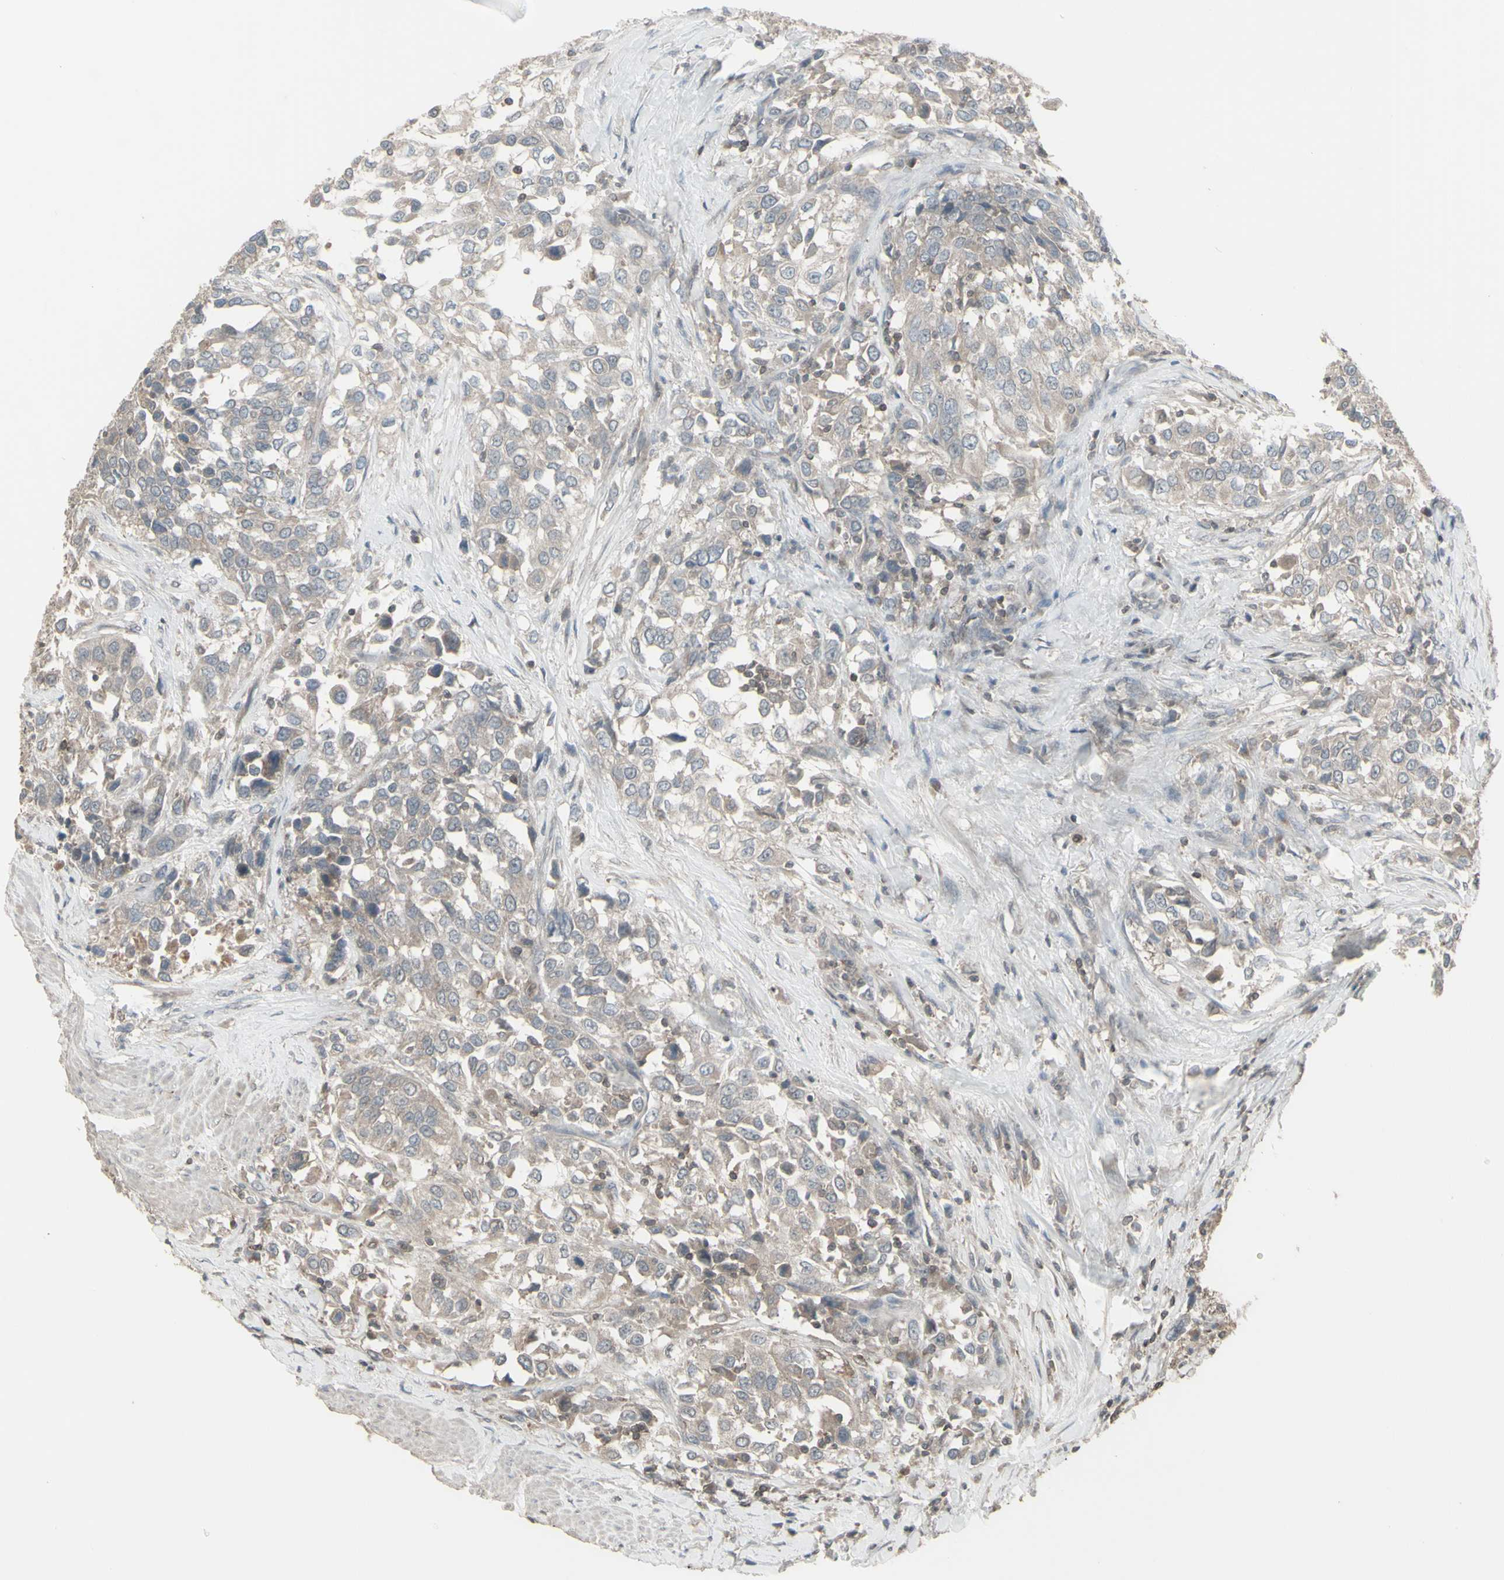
{"staining": {"intensity": "weak", "quantity": "<25%", "location": "cytoplasmic/membranous"}, "tissue": "urothelial cancer", "cell_type": "Tumor cells", "image_type": "cancer", "snomed": [{"axis": "morphology", "description": "Urothelial carcinoma, High grade"}, {"axis": "topography", "description": "Urinary bladder"}], "caption": "High power microscopy micrograph of an IHC histopathology image of urothelial cancer, revealing no significant positivity in tumor cells. The staining is performed using DAB (3,3'-diaminobenzidine) brown chromogen with nuclei counter-stained in using hematoxylin.", "gene": "CSK", "patient": {"sex": "female", "age": 80}}